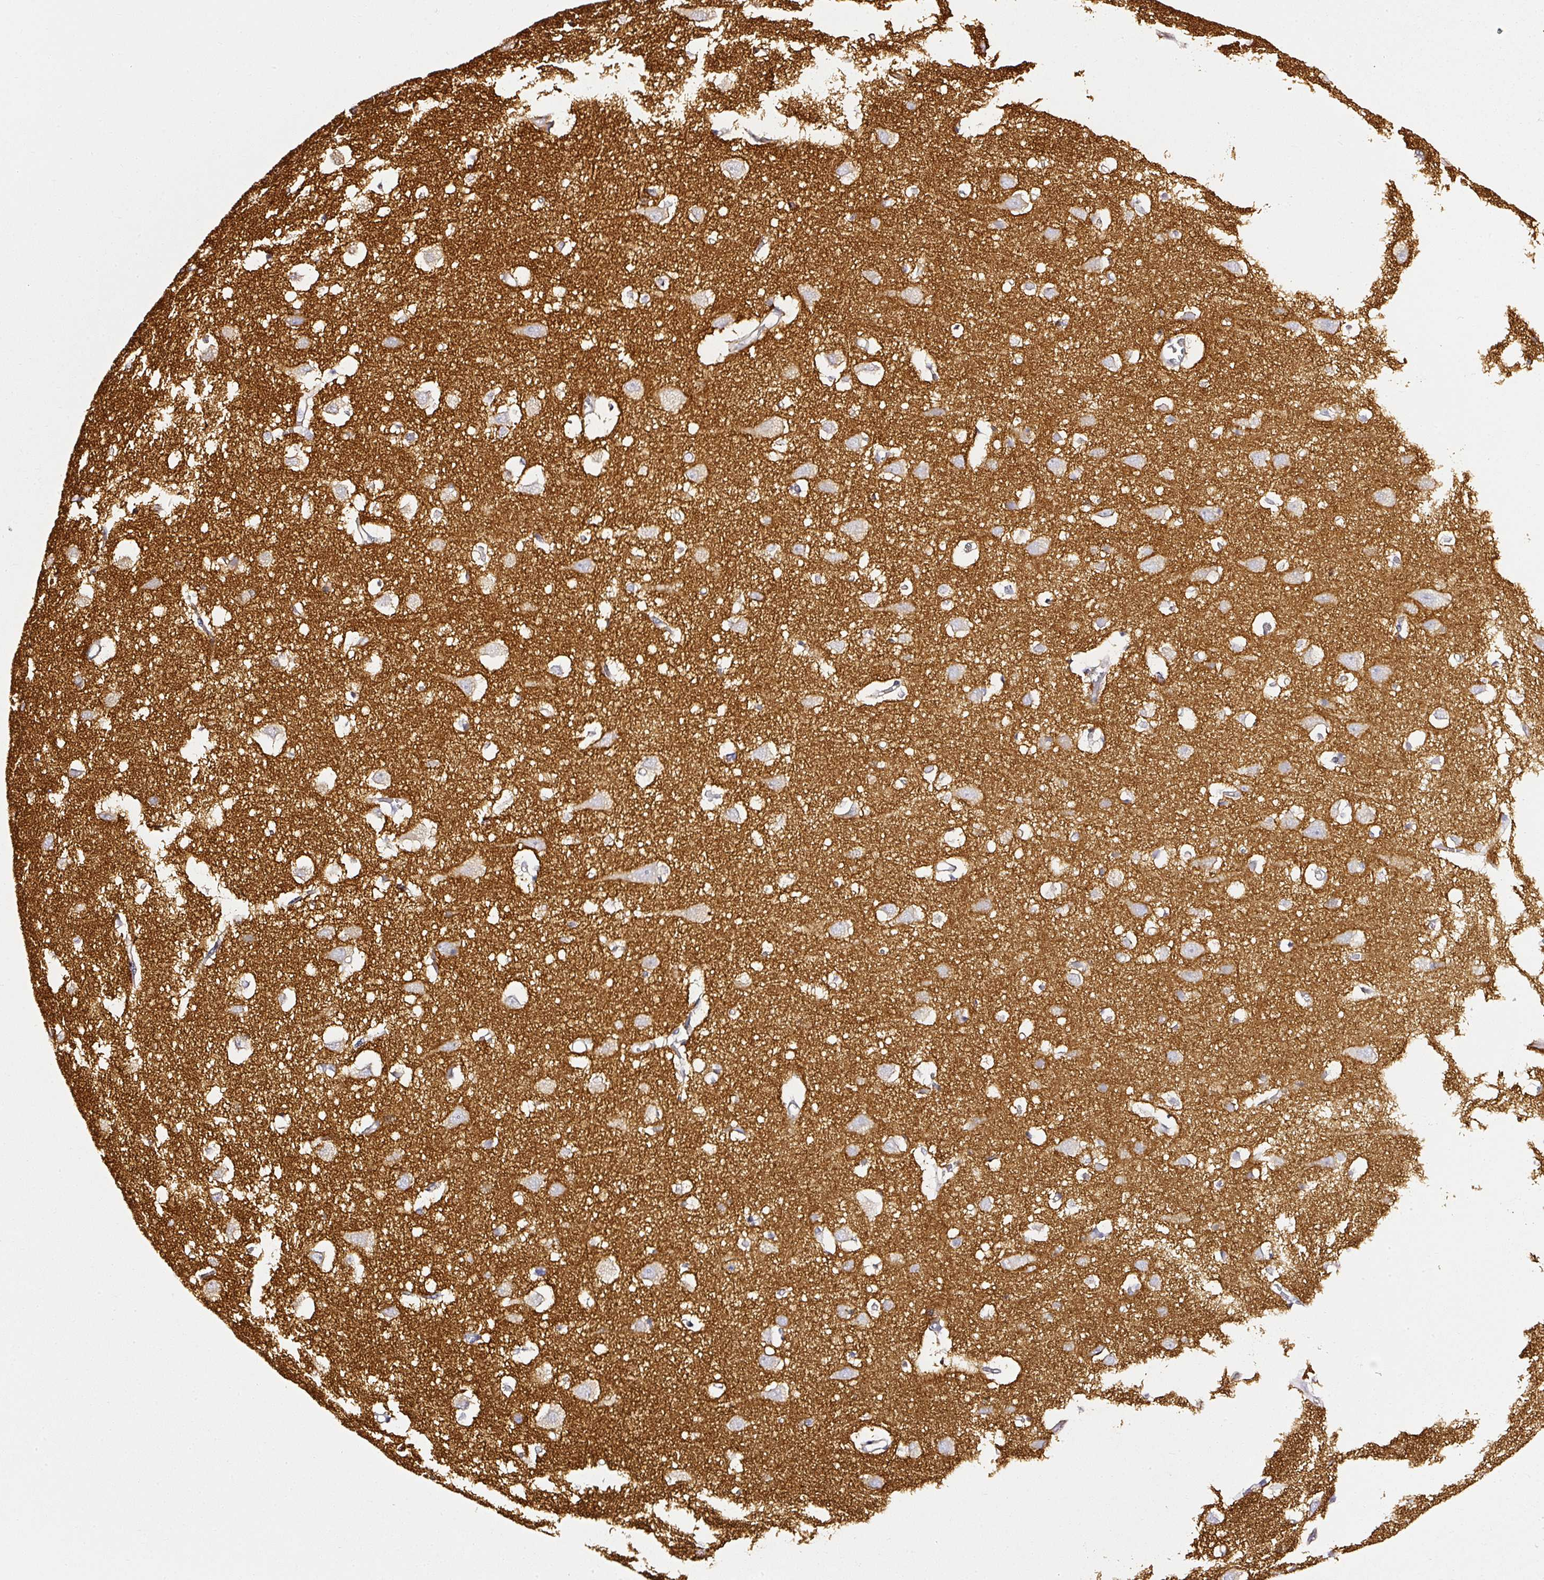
{"staining": {"intensity": "negative", "quantity": "none", "location": "none"}, "tissue": "cerebral cortex", "cell_type": "Endothelial cells", "image_type": "normal", "snomed": [{"axis": "morphology", "description": "Normal tissue, NOS"}, {"axis": "topography", "description": "Cerebral cortex"}], "caption": "This is an IHC photomicrograph of benign cerebral cortex. There is no staining in endothelial cells.", "gene": "CD47", "patient": {"sex": "male", "age": 70}}